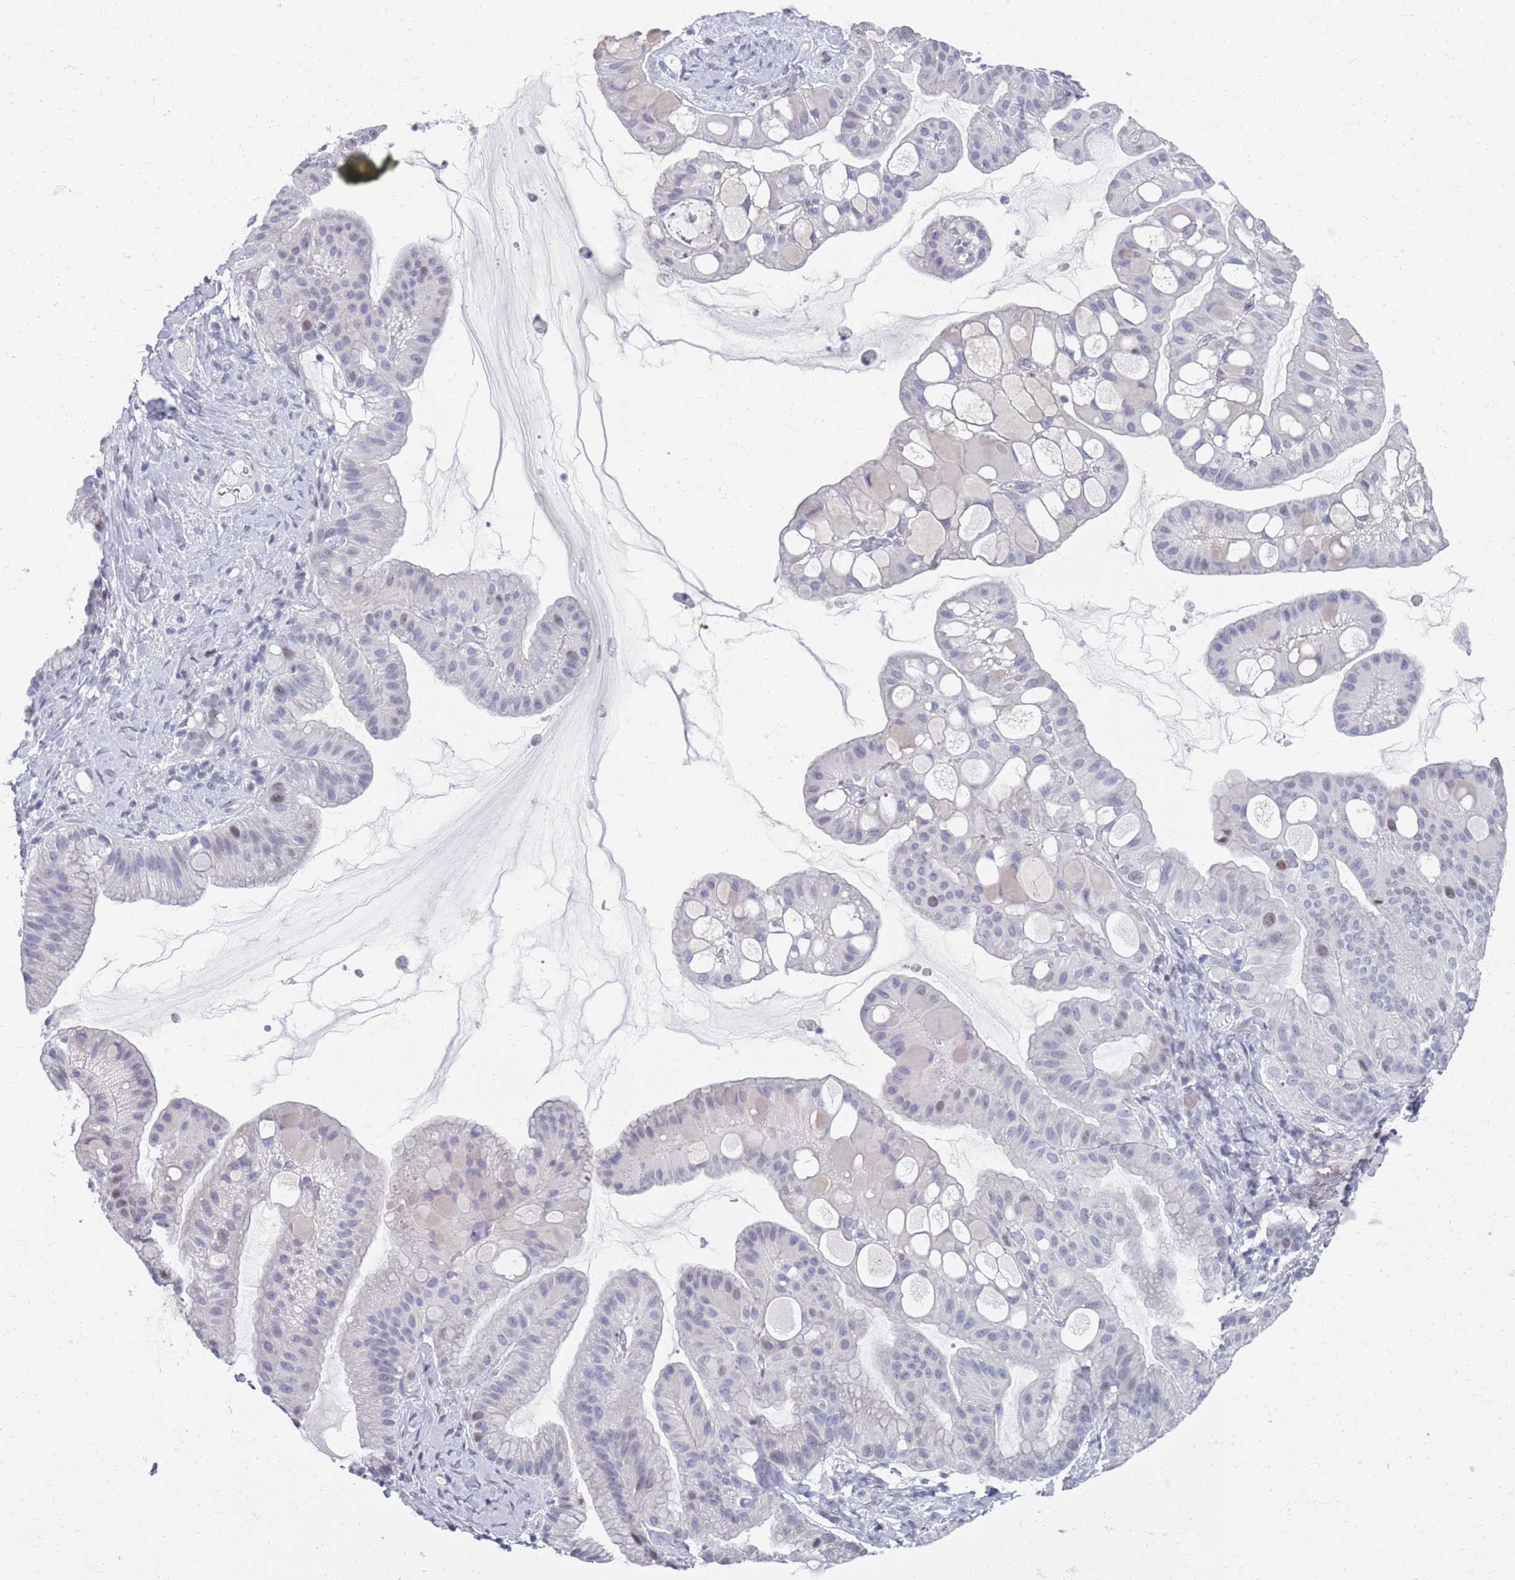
{"staining": {"intensity": "negative", "quantity": "none", "location": "none"}, "tissue": "ovarian cancer", "cell_type": "Tumor cells", "image_type": "cancer", "snomed": [{"axis": "morphology", "description": "Cystadenocarcinoma, mucinous, NOS"}, {"axis": "topography", "description": "Ovary"}], "caption": "The immunohistochemistry (IHC) micrograph has no significant expression in tumor cells of ovarian mucinous cystadenocarcinoma tissue.", "gene": "SAMD1", "patient": {"sex": "female", "age": 61}}